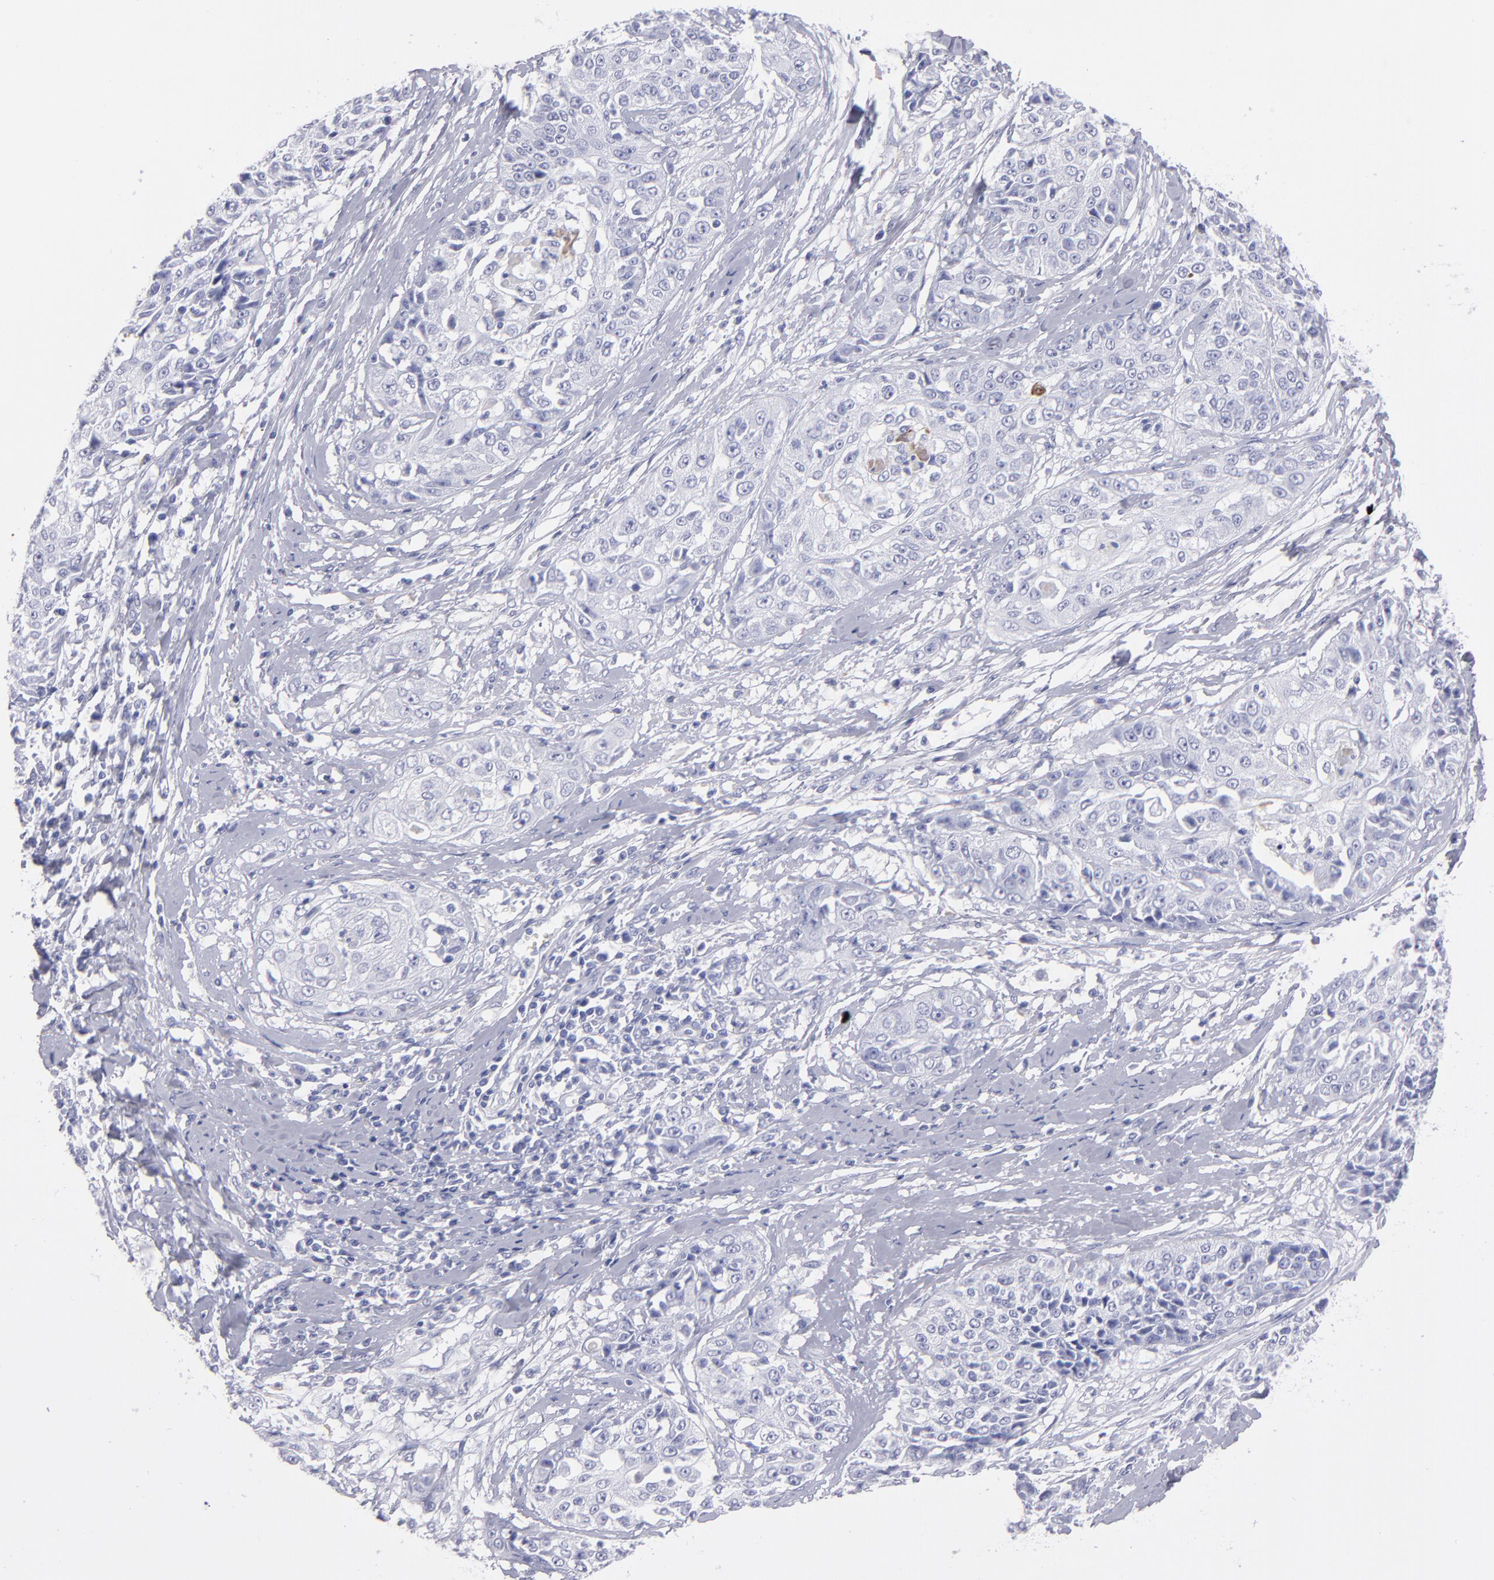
{"staining": {"intensity": "negative", "quantity": "none", "location": "none"}, "tissue": "cervical cancer", "cell_type": "Tumor cells", "image_type": "cancer", "snomed": [{"axis": "morphology", "description": "Squamous cell carcinoma, NOS"}, {"axis": "topography", "description": "Cervix"}], "caption": "Immunohistochemistry image of human cervical squamous cell carcinoma stained for a protein (brown), which exhibits no expression in tumor cells.", "gene": "MB", "patient": {"sex": "female", "age": 64}}